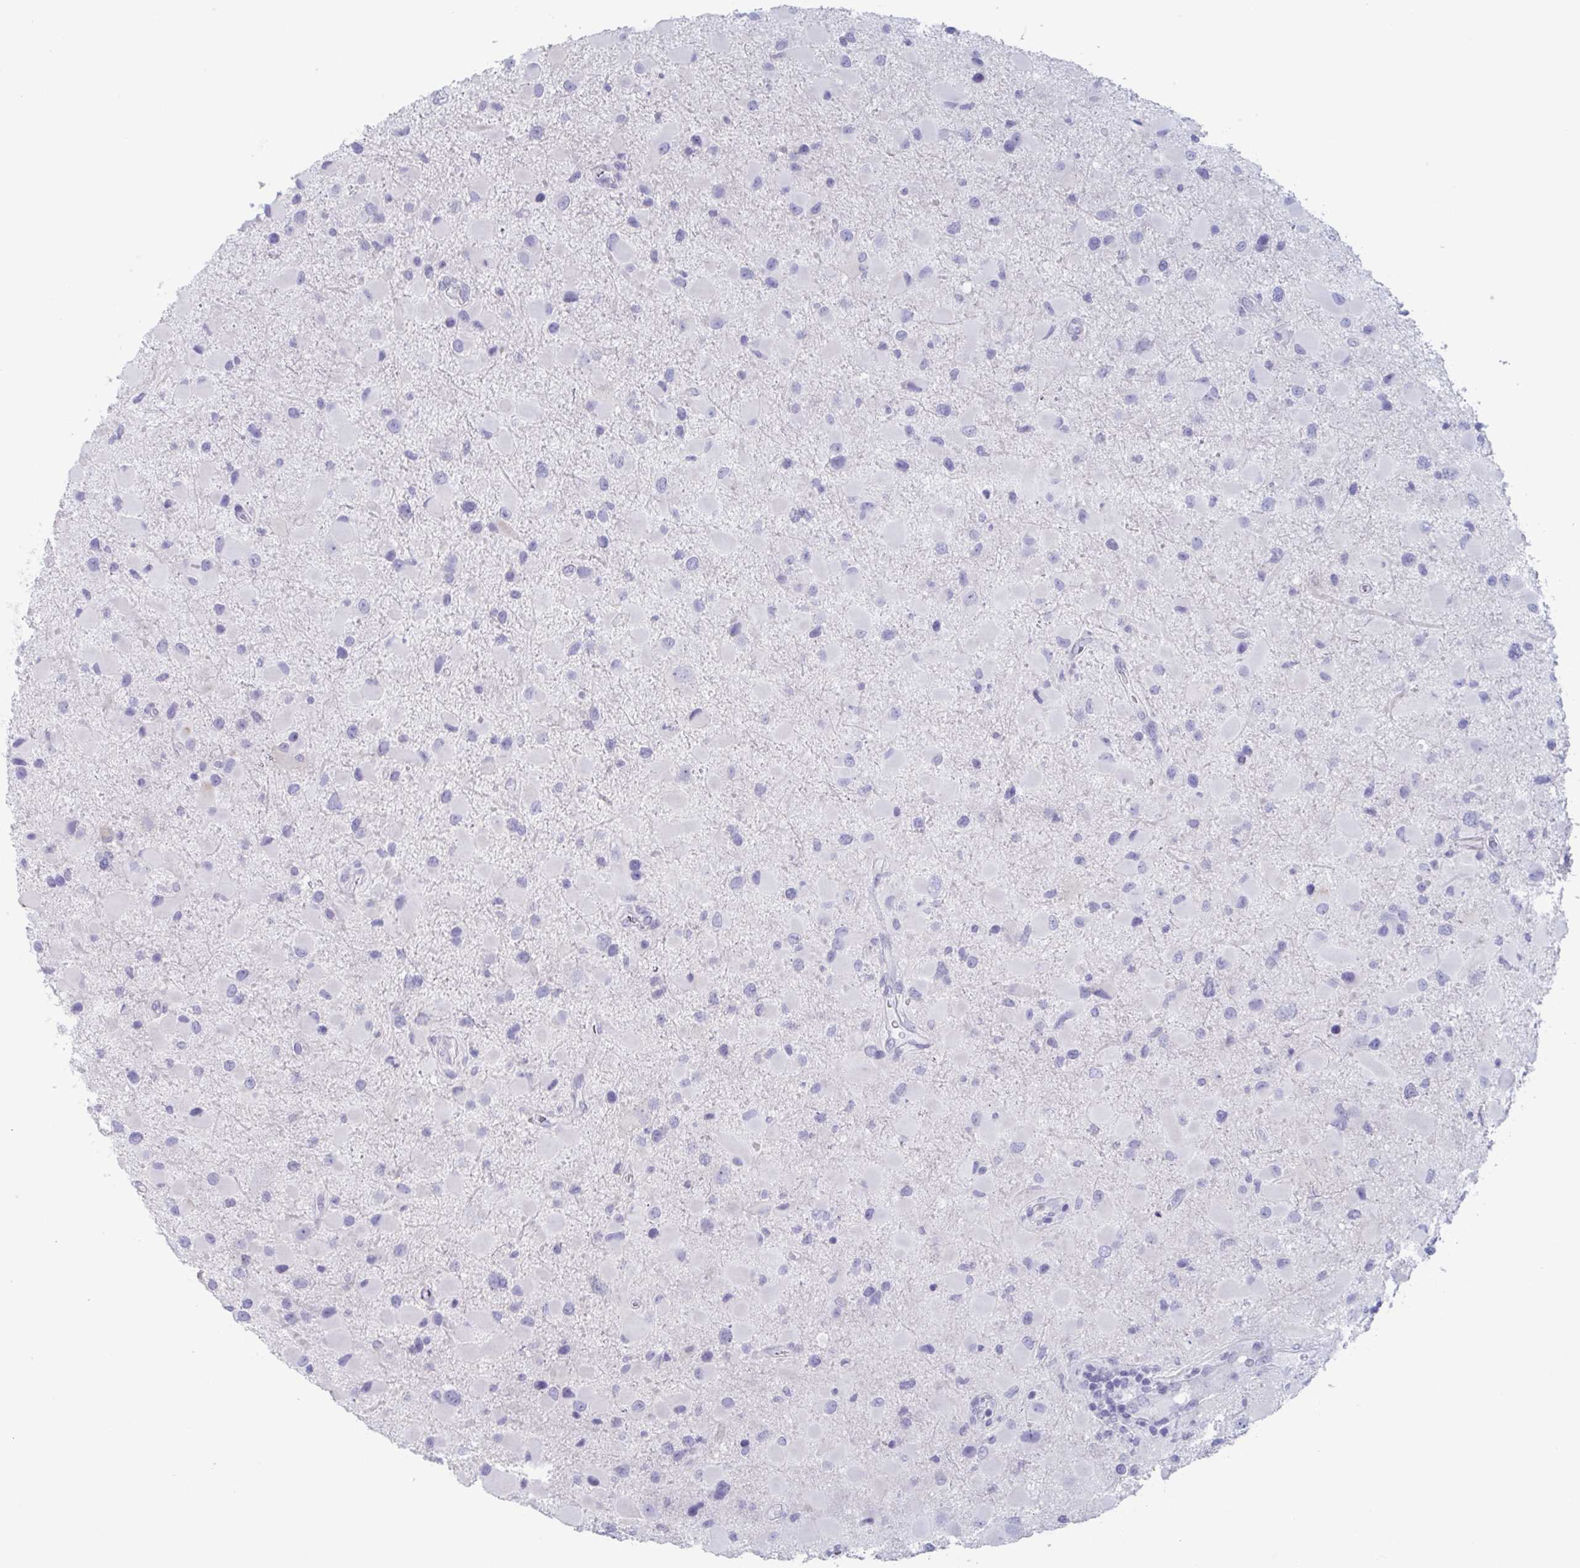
{"staining": {"intensity": "negative", "quantity": "none", "location": "none"}, "tissue": "glioma", "cell_type": "Tumor cells", "image_type": "cancer", "snomed": [{"axis": "morphology", "description": "Glioma, malignant, Low grade"}, {"axis": "topography", "description": "Brain"}], "caption": "This micrograph is of malignant low-grade glioma stained with immunohistochemistry (IHC) to label a protein in brown with the nuclei are counter-stained blue. There is no positivity in tumor cells.", "gene": "CYP4F11", "patient": {"sex": "female", "age": 32}}